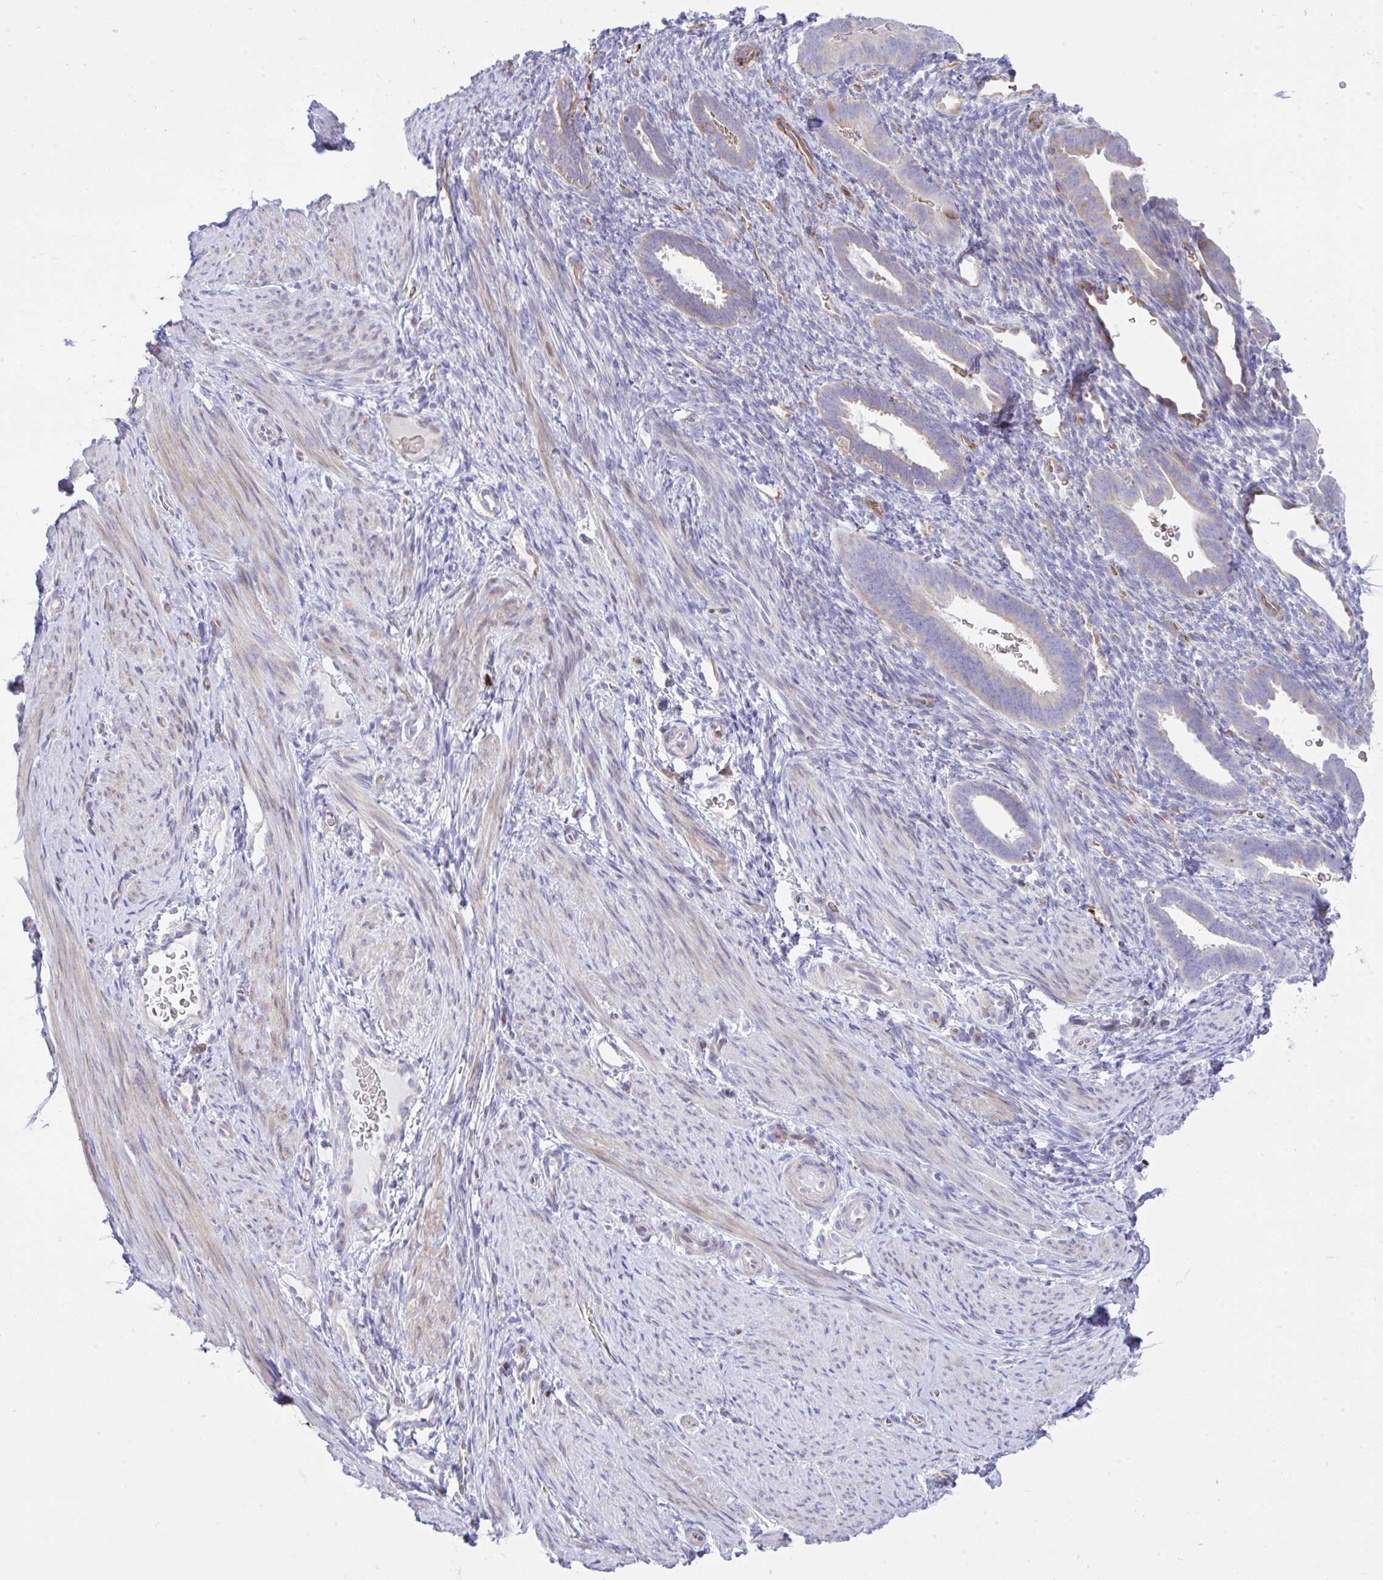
{"staining": {"intensity": "negative", "quantity": "none", "location": "none"}, "tissue": "endometrium", "cell_type": "Cells in endometrial stroma", "image_type": "normal", "snomed": [{"axis": "morphology", "description": "Normal tissue, NOS"}, {"axis": "topography", "description": "Endometrium"}], "caption": "Immunohistochemistry (IHC) of unremarkable endometrium reveals no positivity in cells in endometrial stroma.", "gene": "EEF1A1", "patient": {"sex": "female", "age": 34}}